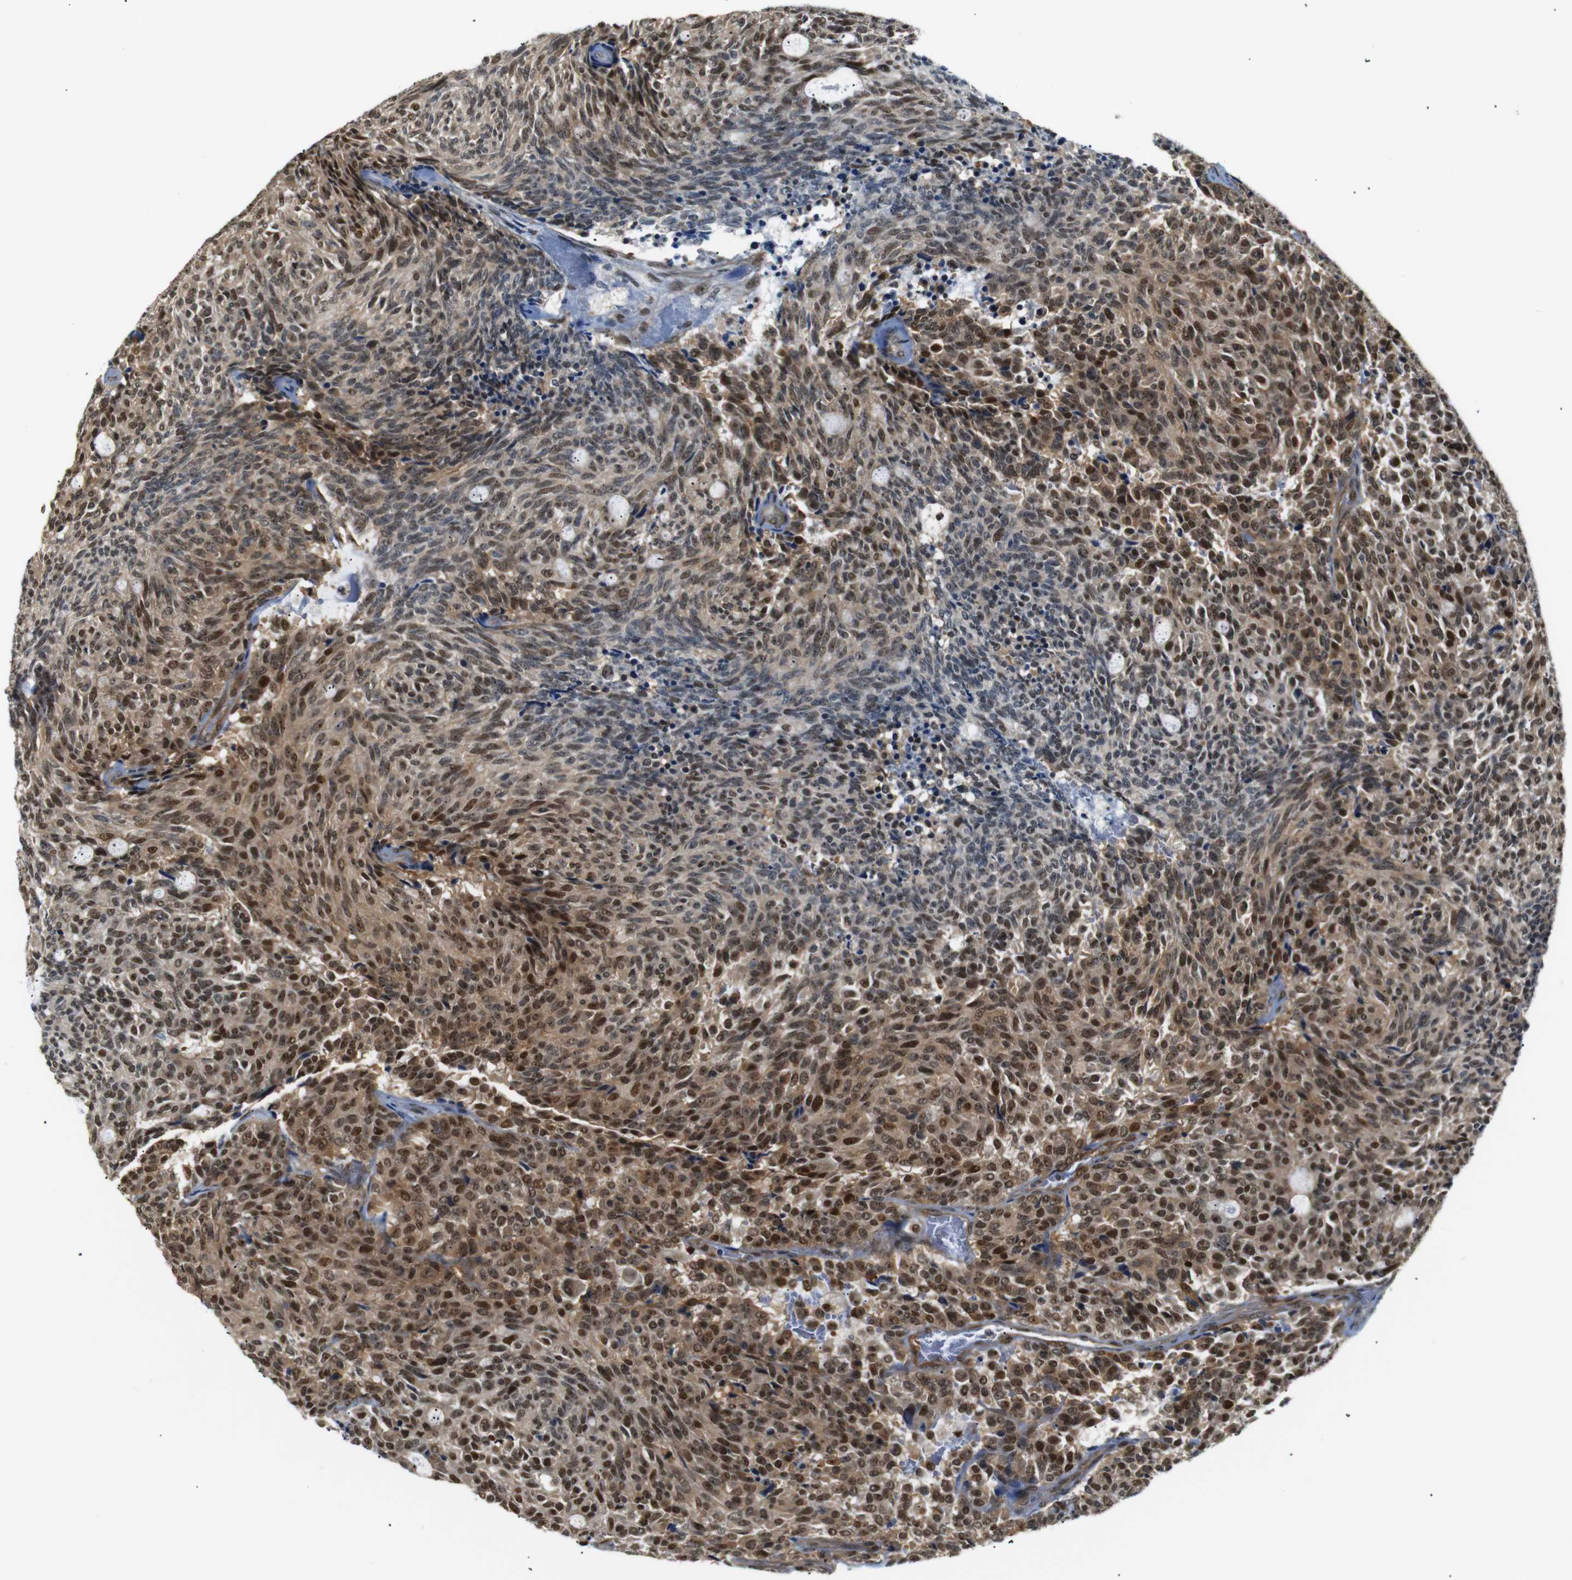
{"staining": {"intensity": "strong", "quantity": ">75%", "location": "cytoplasmic/membranous,nuclear"}, "tissue": "carcinoid", "cell_type": "Tumor cells", "image_type": "cancer", "snomed": [{"axis": "morphology", "description": "Carcinoid, malignant, NOS"}, {"axis": "topography", "description": "Pancreas"}], "caption": "This is an image of immunohistochemistry (IHC) staining of carcinoid, which shows strong expression in the cytoplasmic/membranous and nuclear of tumor cells.", "gene": "PARN", "patient": {"sex": "female", "age": 54}}